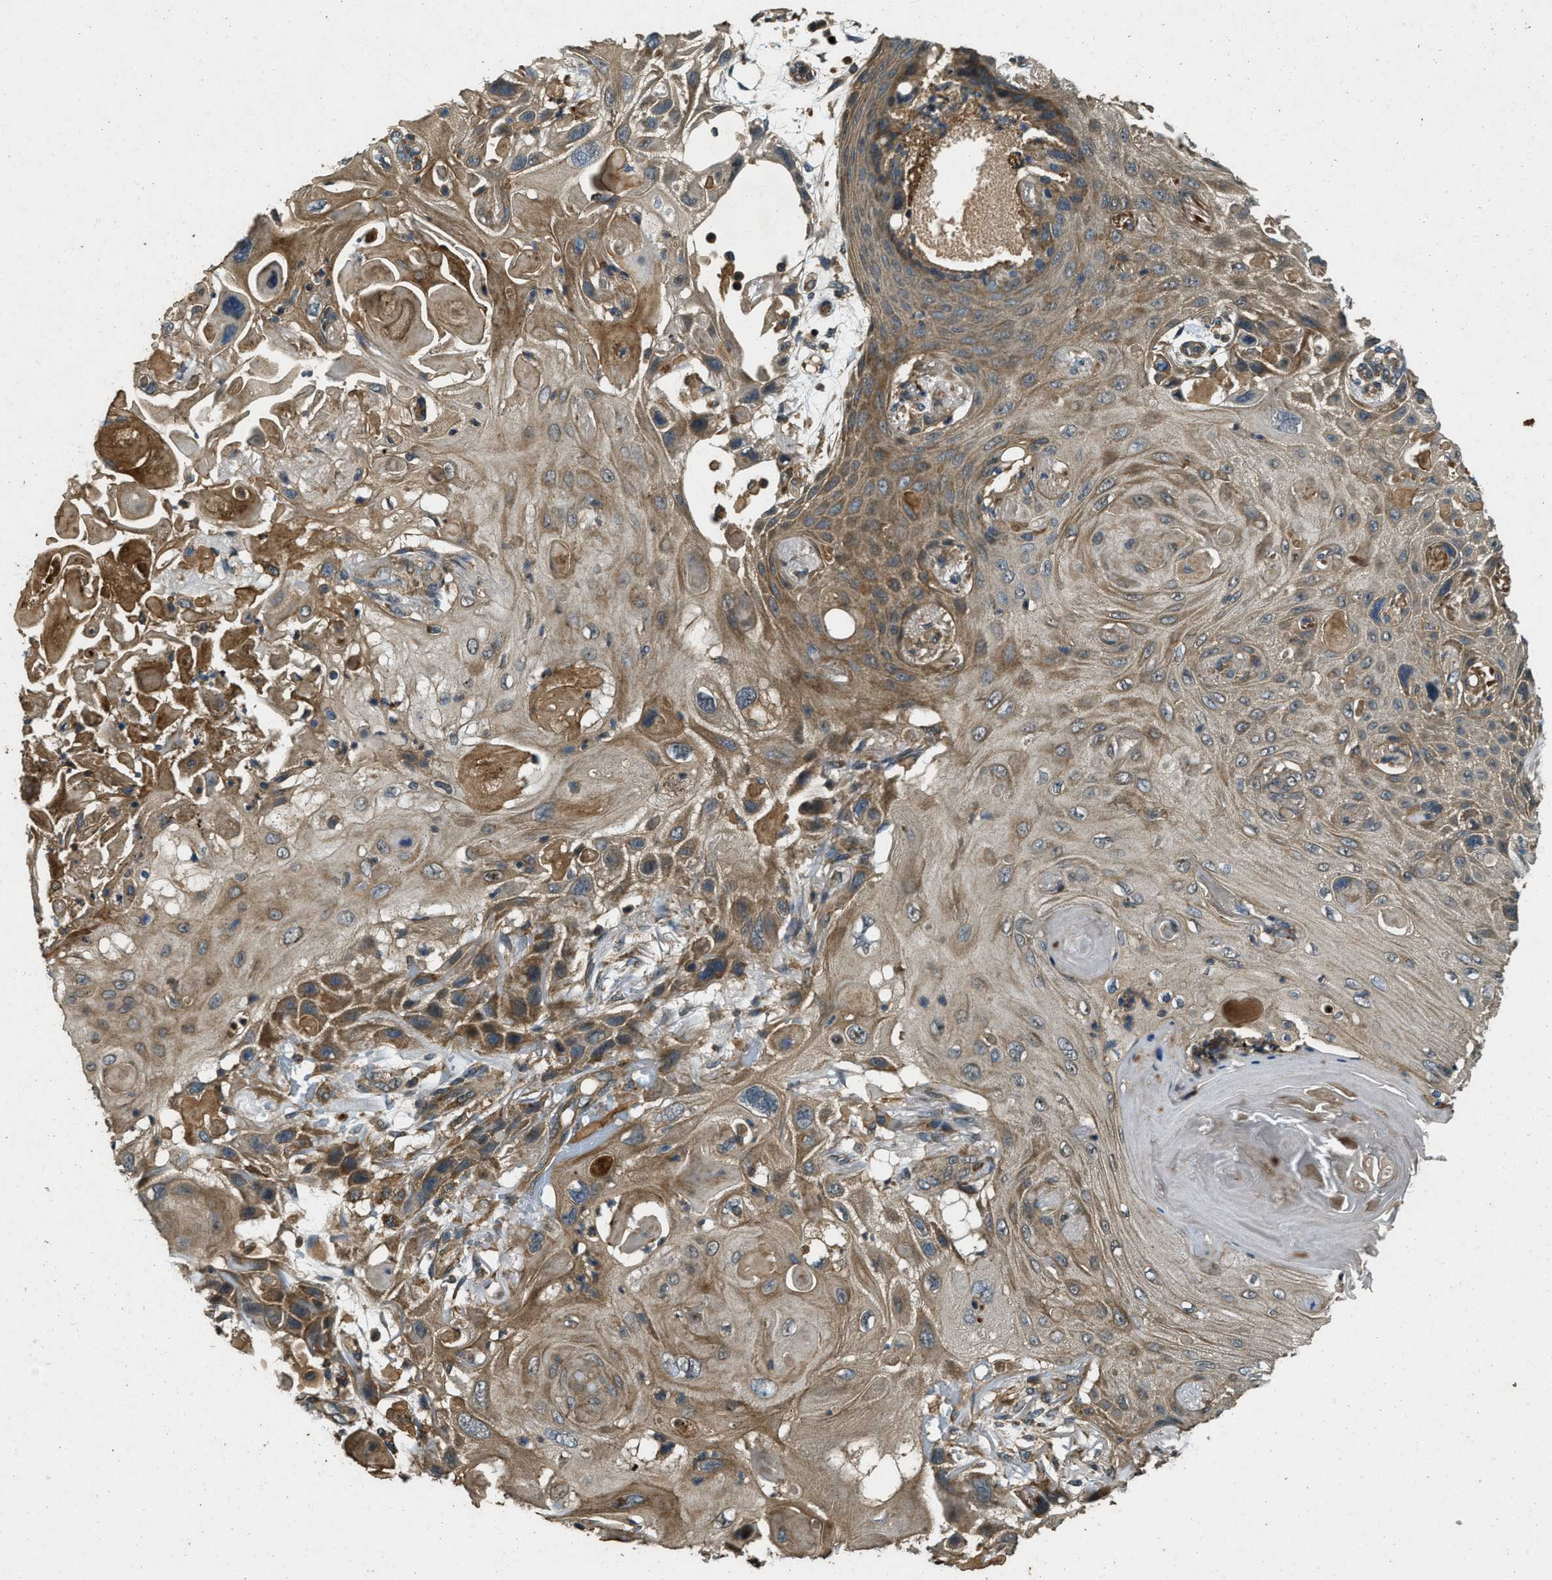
{"staining": {"intensity": "moderate", "quantity": "25%-75%", "location": "cytoplasmic/membranous"}, "tissue": "skin cancer", "cell_type": "Tumor cells", "image_type": "cancer", "snomed": [{"axis": "morphology", "description": "Squamous cell carcinoma, NOS"}, {"axis": "topography", "description": "Skin"}], "caption": "Skin squamous cell carcinoma stained with DAB (3,3'-diaminobenzidine) IHC demonstrates medium levels of moderate cytoplasmic/membranous staining in about 25%-75% of tumor cells.", "gene": "ATP8B1", "patient": {"sex": "female", "age": 77}}